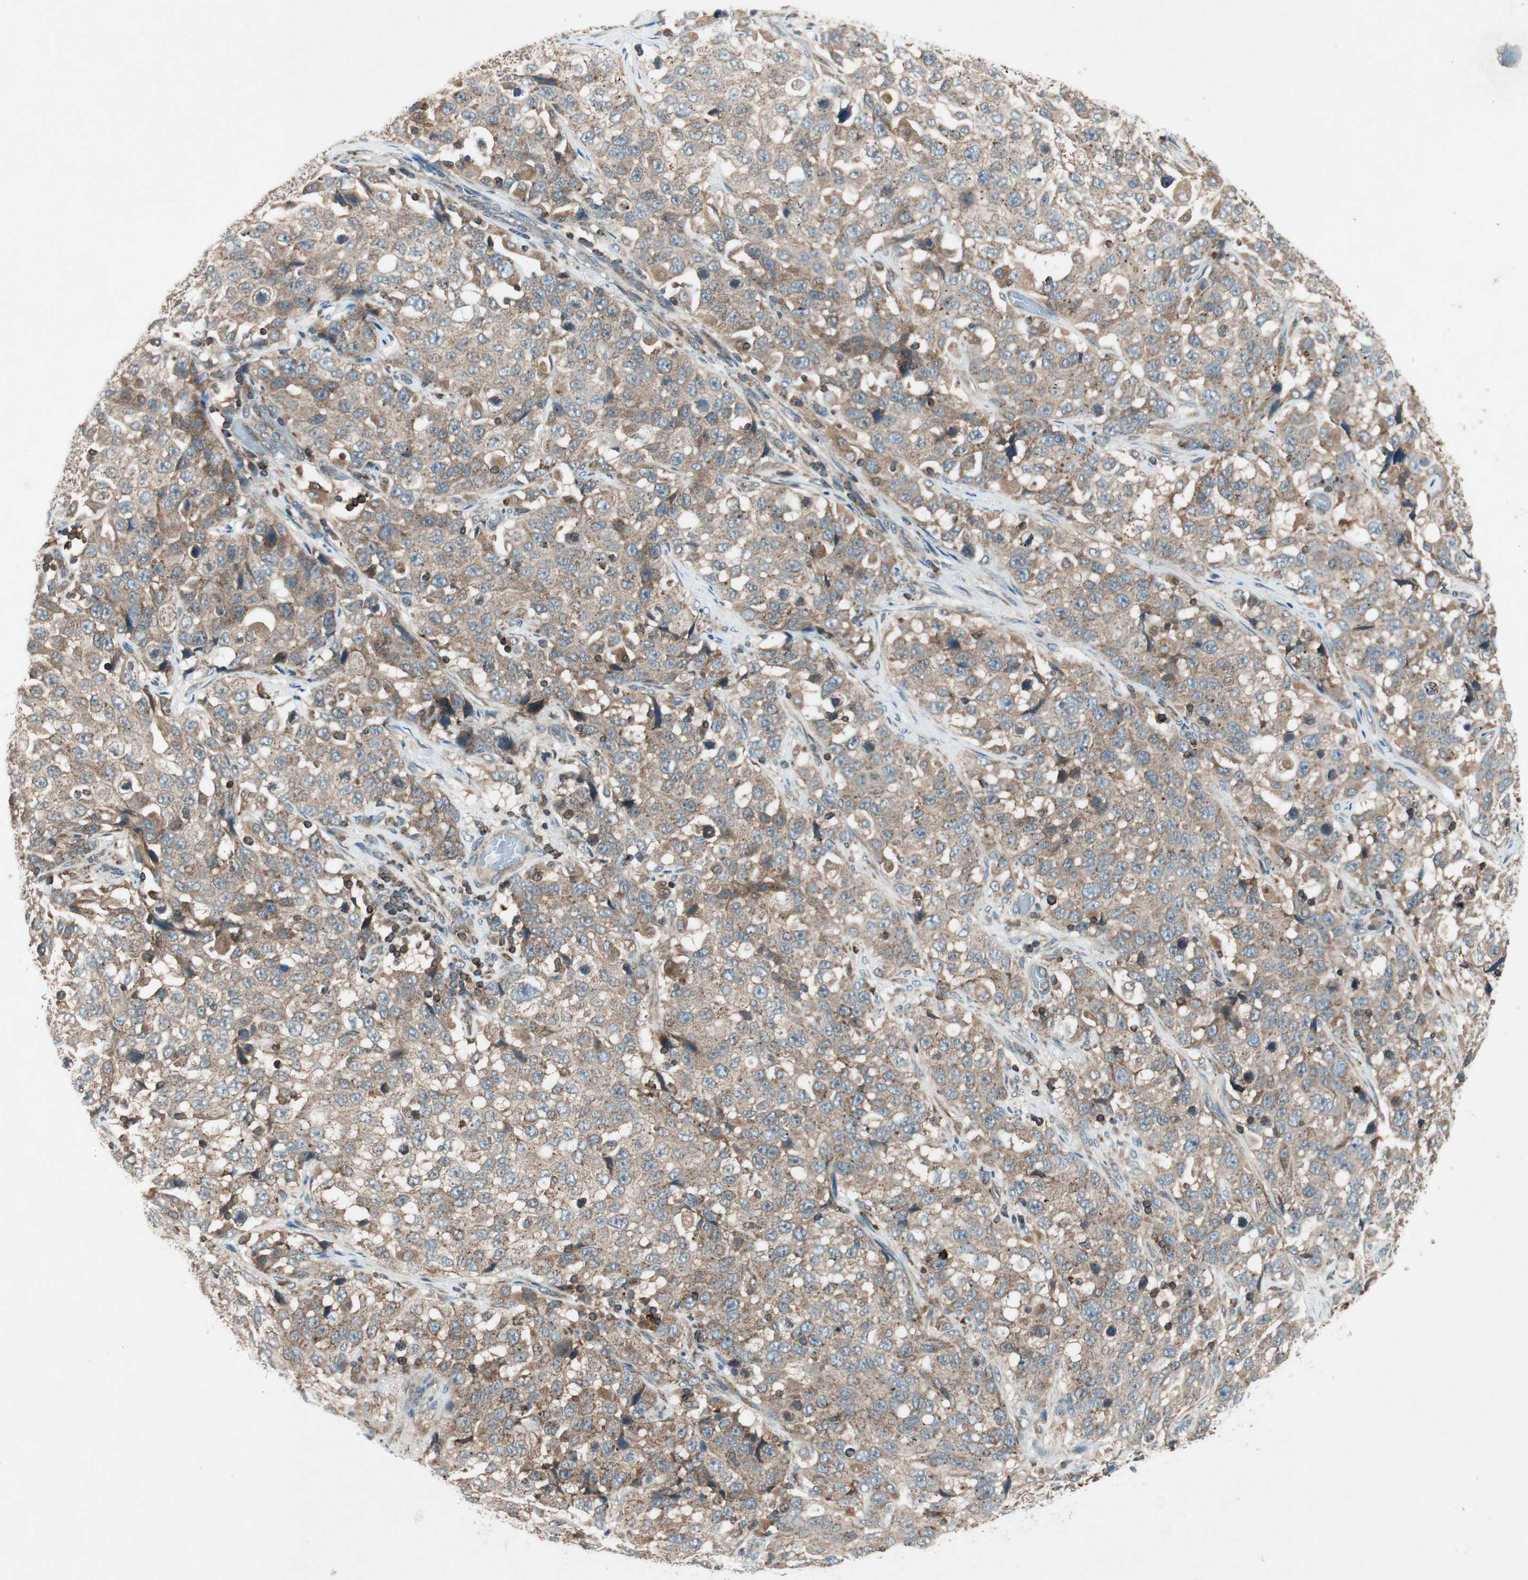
{"staining": {"intensity": "moderate", "quantity": ">75%", "location": "cytoplasmic/membranous"}, "tissue": "stomach cancer", "cell_type": "Tumor cells", "image_type": "cancer", "snomed": [{"axis": "morphology", "description": "Normal tissue, NOS"}, {"axis": "morphology", "description": "Adenocarcinoma, NOS"}, {"axis": "topography", "description": "Stomach"}], "caption": "This is an image of immunohistochemistry staining of adenocarcinoma (stomach), which shows moderate staining in the cytoplasmic/membranous of tumor cells.", "gene": "CHADL", "patient": {"sex": "male", "age": 48}}